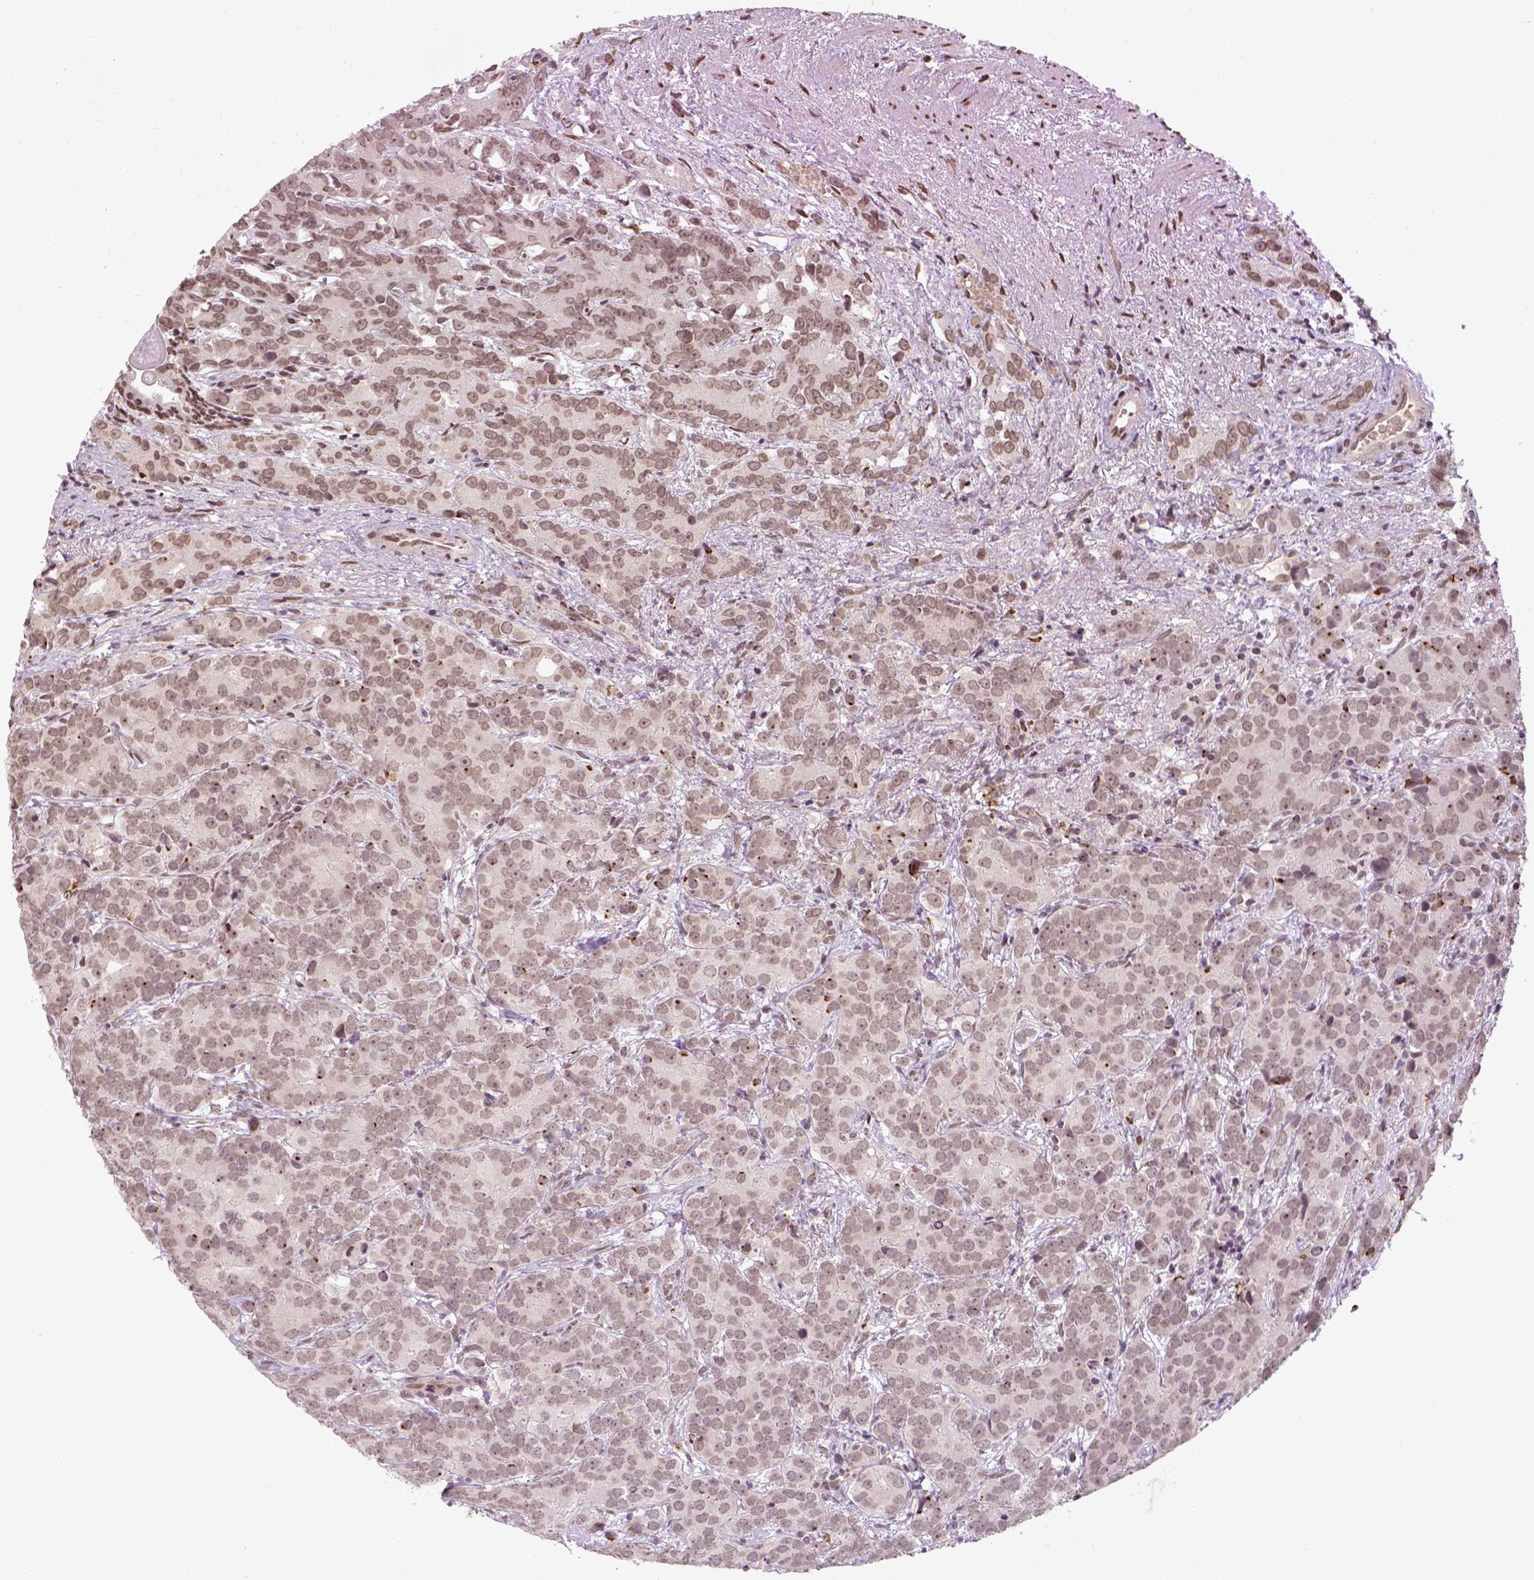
{"staining": {"intensity": "weak", "quantity": ">75%", "location": "nuclear"}, "tissue": "prostate cancer", "cell_type": "Tumor cells", "image_type": "cancer", "snomed": [{"axis": "morphology", "description": "Adenocarcinoma, High grade"}, {"axis": "topography", "description": "Prostate"}], "caption": "Immunohistochemistry (IHC) staining of prostate cancer, which shows low levels of weak nuclear positivity in about >75% of tumor cells indicating weak nuclear protein positivity. The staining was performed using DAB (brown) for protein detection and nuclei were counterstained in hematoxylin (blue).", "gene": "BANF1", "patient": {"sex": "male", "age": 90}}